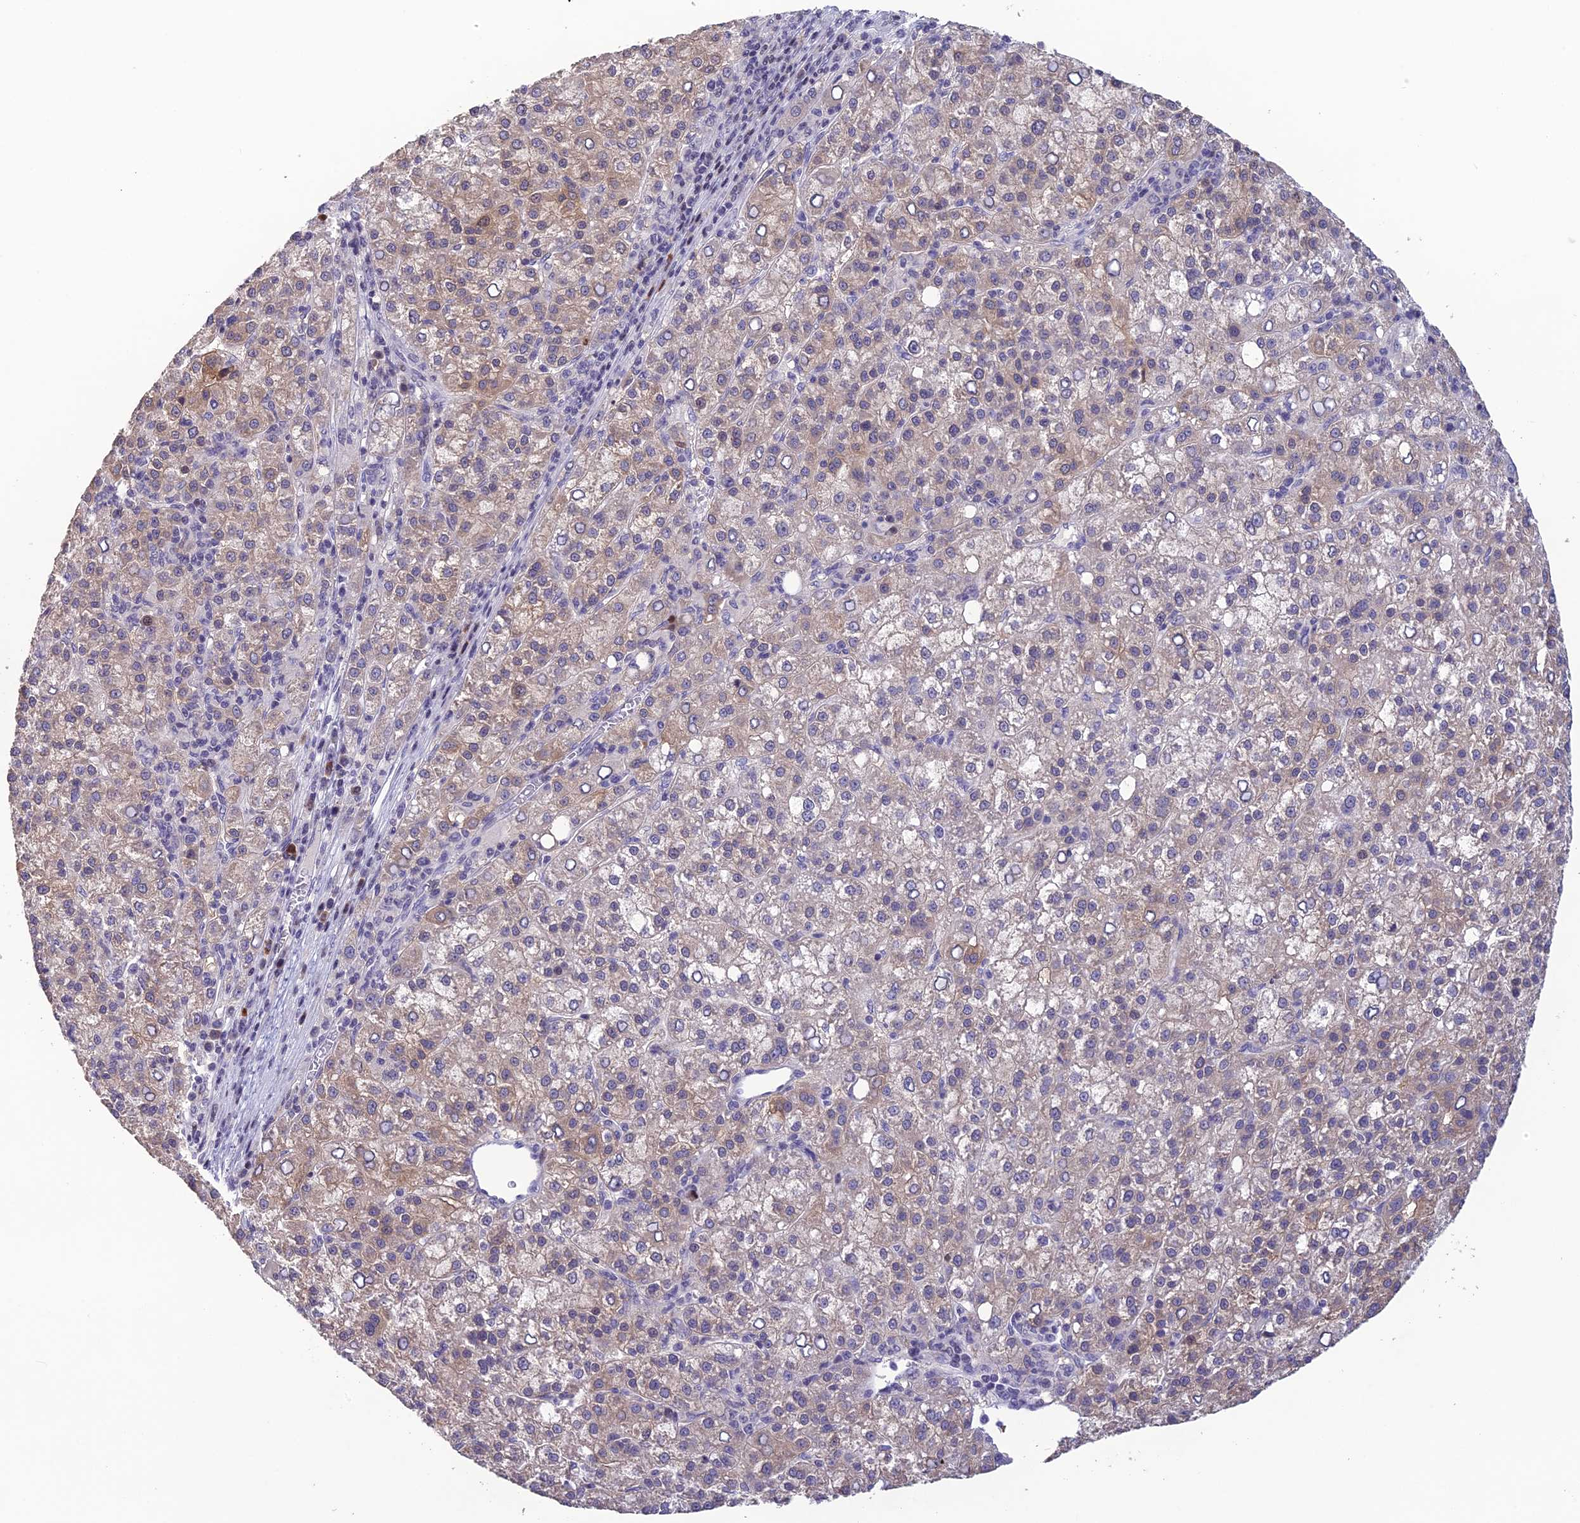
{"staining": {"intensity": "weak", "quantity": "25%-75%", "location": "cytoplasmic/membranous"}, "tissue": "liver cancer", "cell_type": "Tumor cells", "image_type": "cancer", "snomed": [{"axis": "morphology", "description": "Carcinoma, Hepatocellular, NOS"}, {"axis": "topography", "description": "Liver"}], "caption": "Liver cancer stained with DAB (3,3'-diaminobenzidine) immunohistochemistry (IHC) reveals low levels of weak cytoplasmic/membranous staining in approximately 25%-75% of tumor cells. (brown staining indicates protein expression, while blue staining denotes nuclei).", "gene": "TMEM134", "patient": {"sex": "female", "age": 58}}